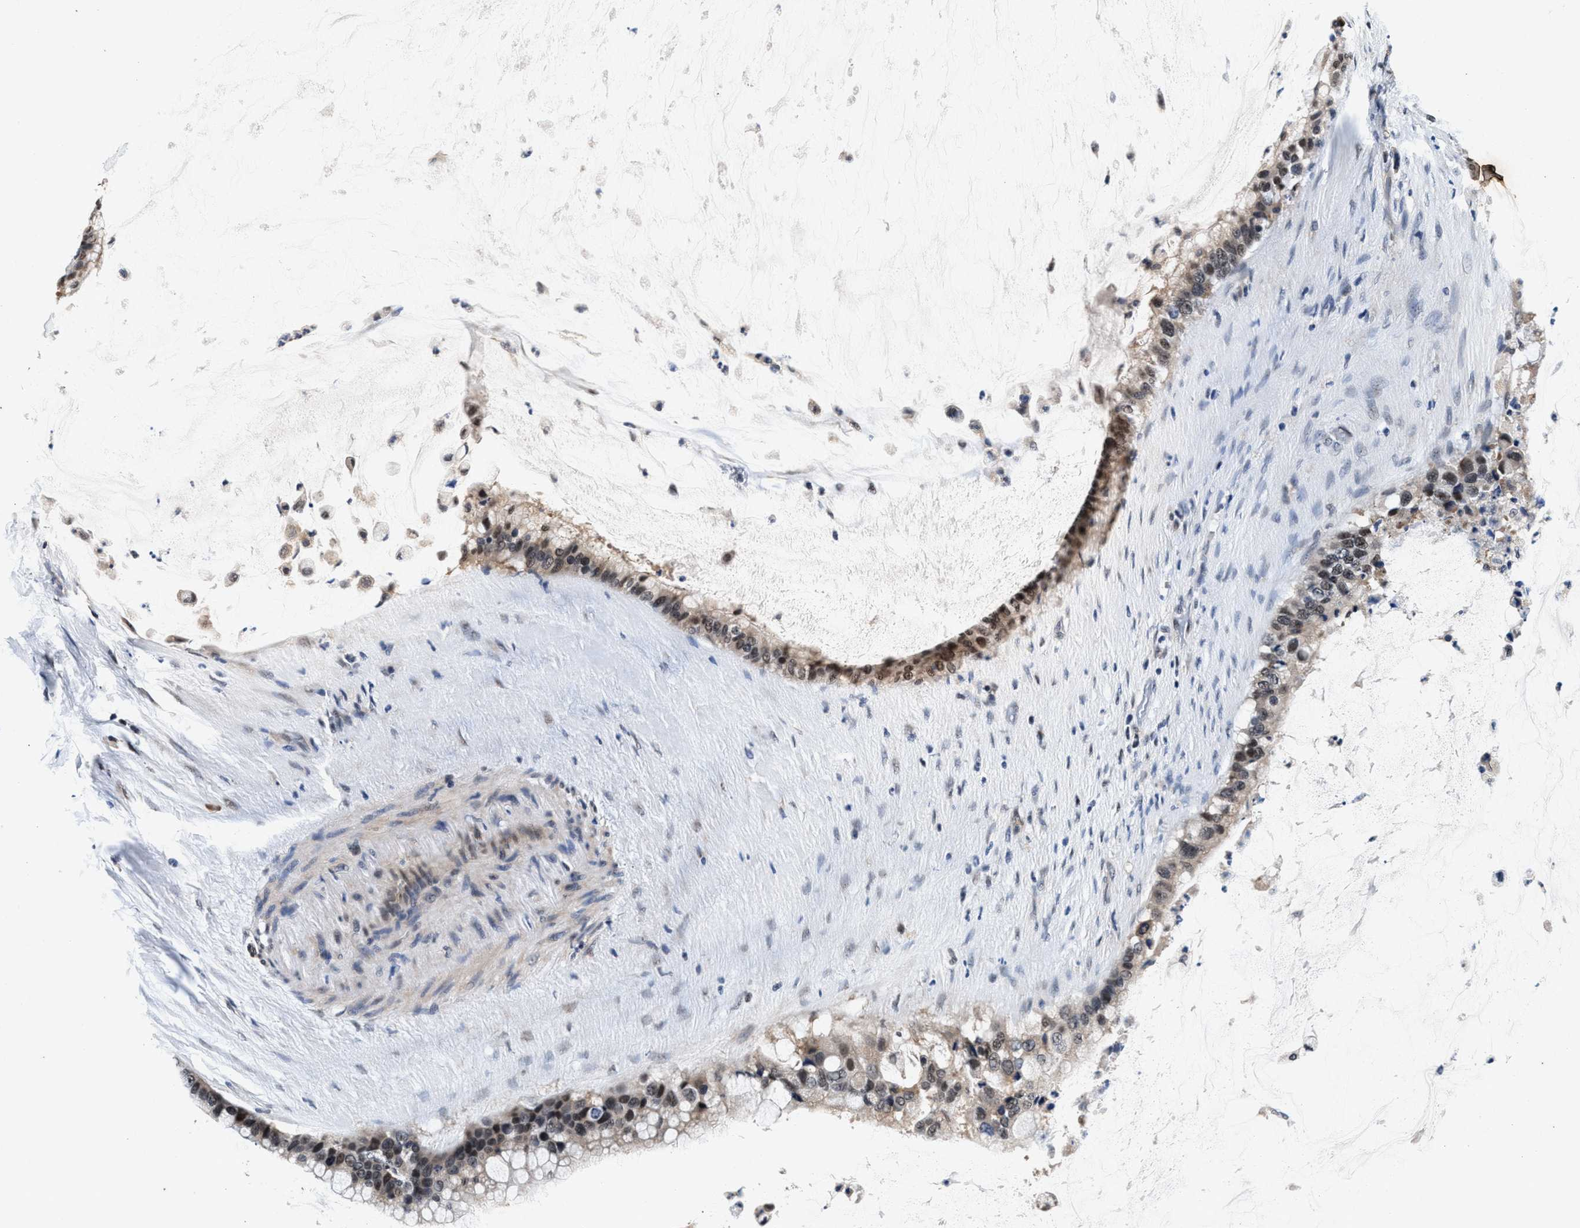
{"staining": {"intensity": "moderate", "quantity": "<25%", "location": "cytoplasmic/membranous,nuclear"}, "tissue": "pancreatic cancer", "cell_type": "Tumor cells", "image_type": "cancer", "snomed": [{"axis": "morphology", "description": "Adenocarcinoma, NOS"}, {"axis": "topography", "description": "Pancreas"}], "caption": "A brown stain labels moderate cytoplasmic/membranous and nuclear expression of a protein in human pancreatic cancer tumor cells.", "gene": "USP16", "patient": {"sex": "male", "age": 41}}